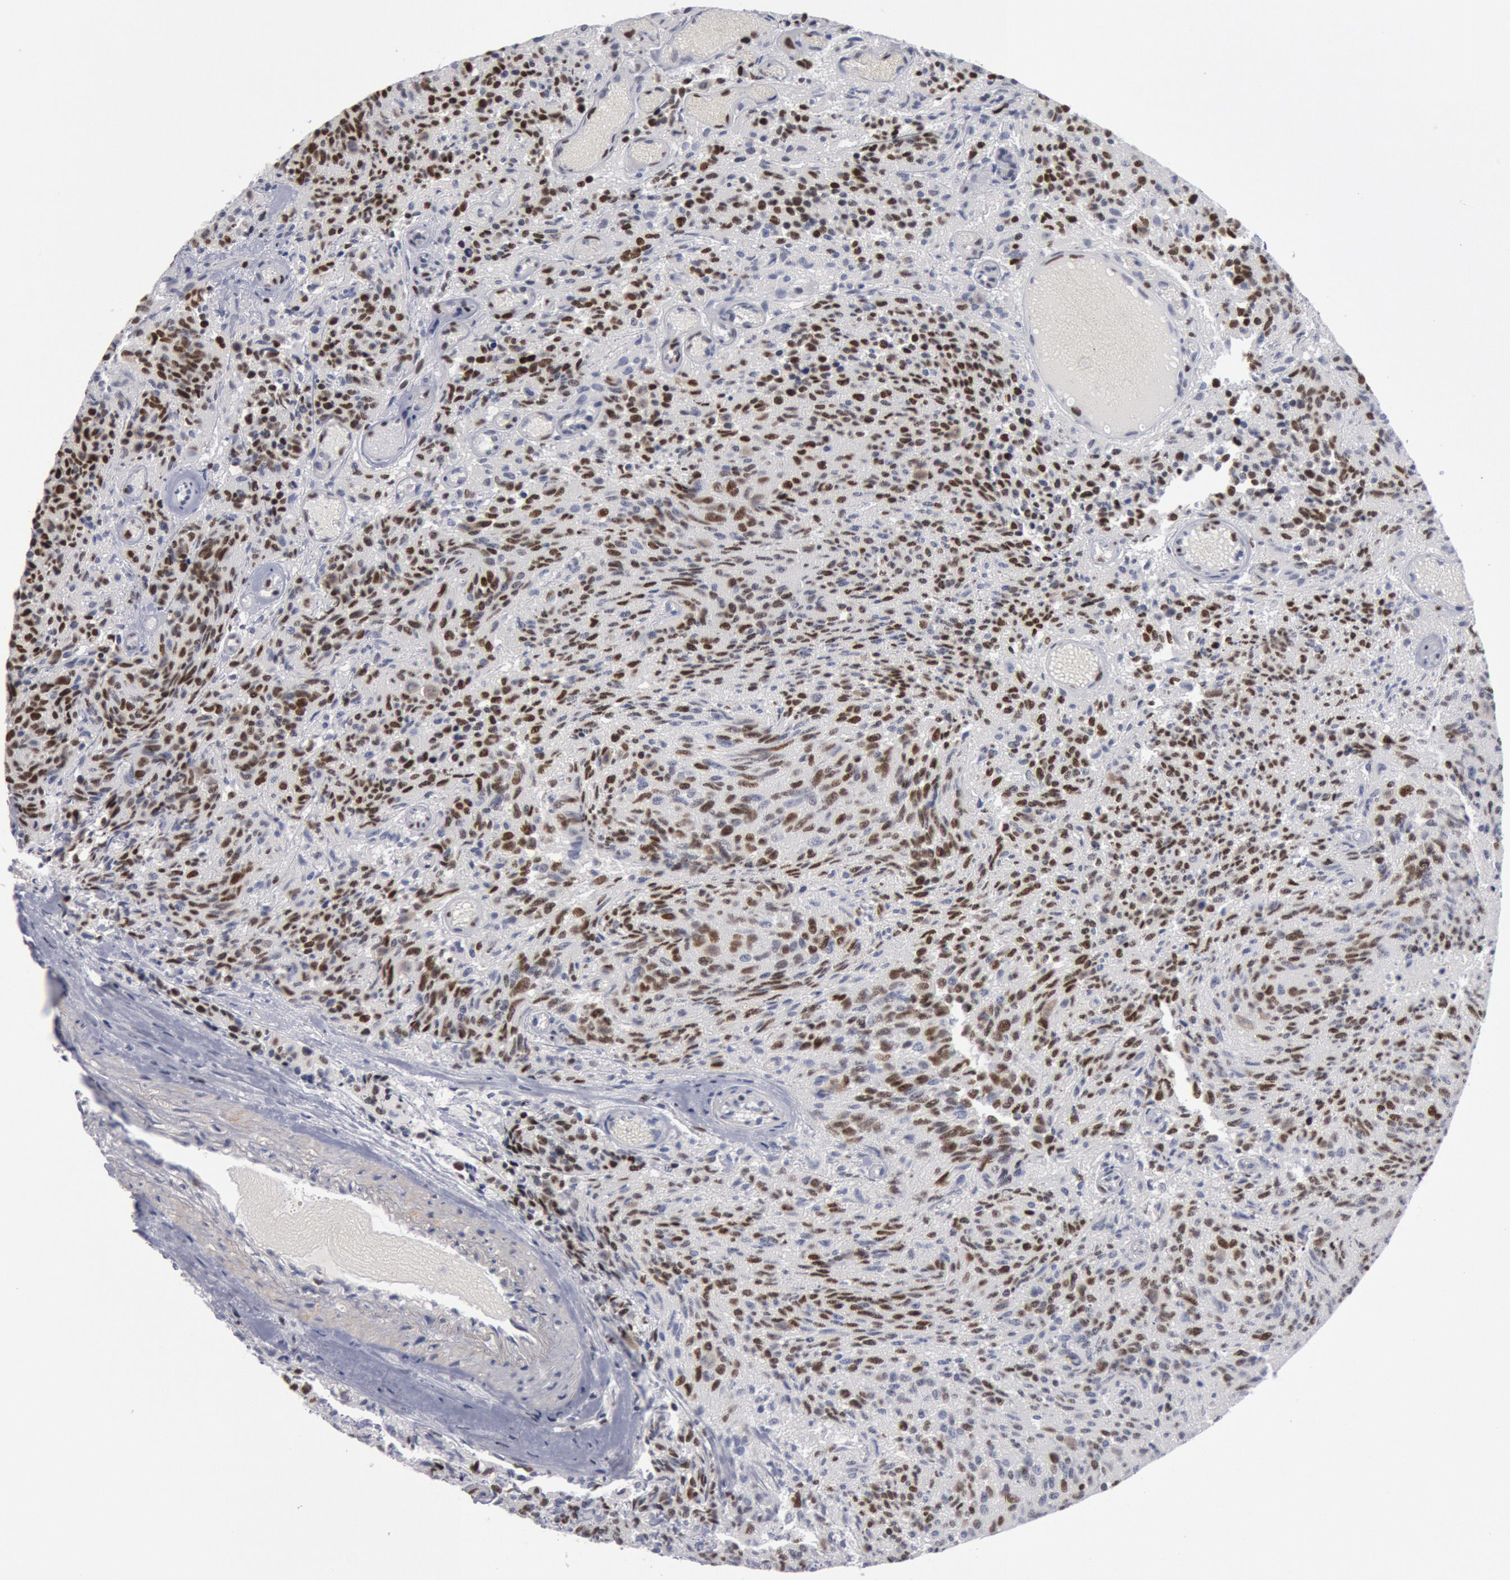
{"staining": {"intensity": "strong", "quantity": "25%-75%", "location": "nuclear"}, "tissue": "glioma", "cell_type": "Tumor cells", "image_type": "cancer", "snomed": [{"axis": "morphology", "description": "Glioma, malignant, High grade"}, {"axis": "topography", "description": "Brain"}], "caption": "Human glioma stained with a brown dye exhibits strong nuclear positive staining in approximately 25%-75% of tumor cells.", "gene": "WDHD1", "patient": {"sex": "male", "age": 36}}